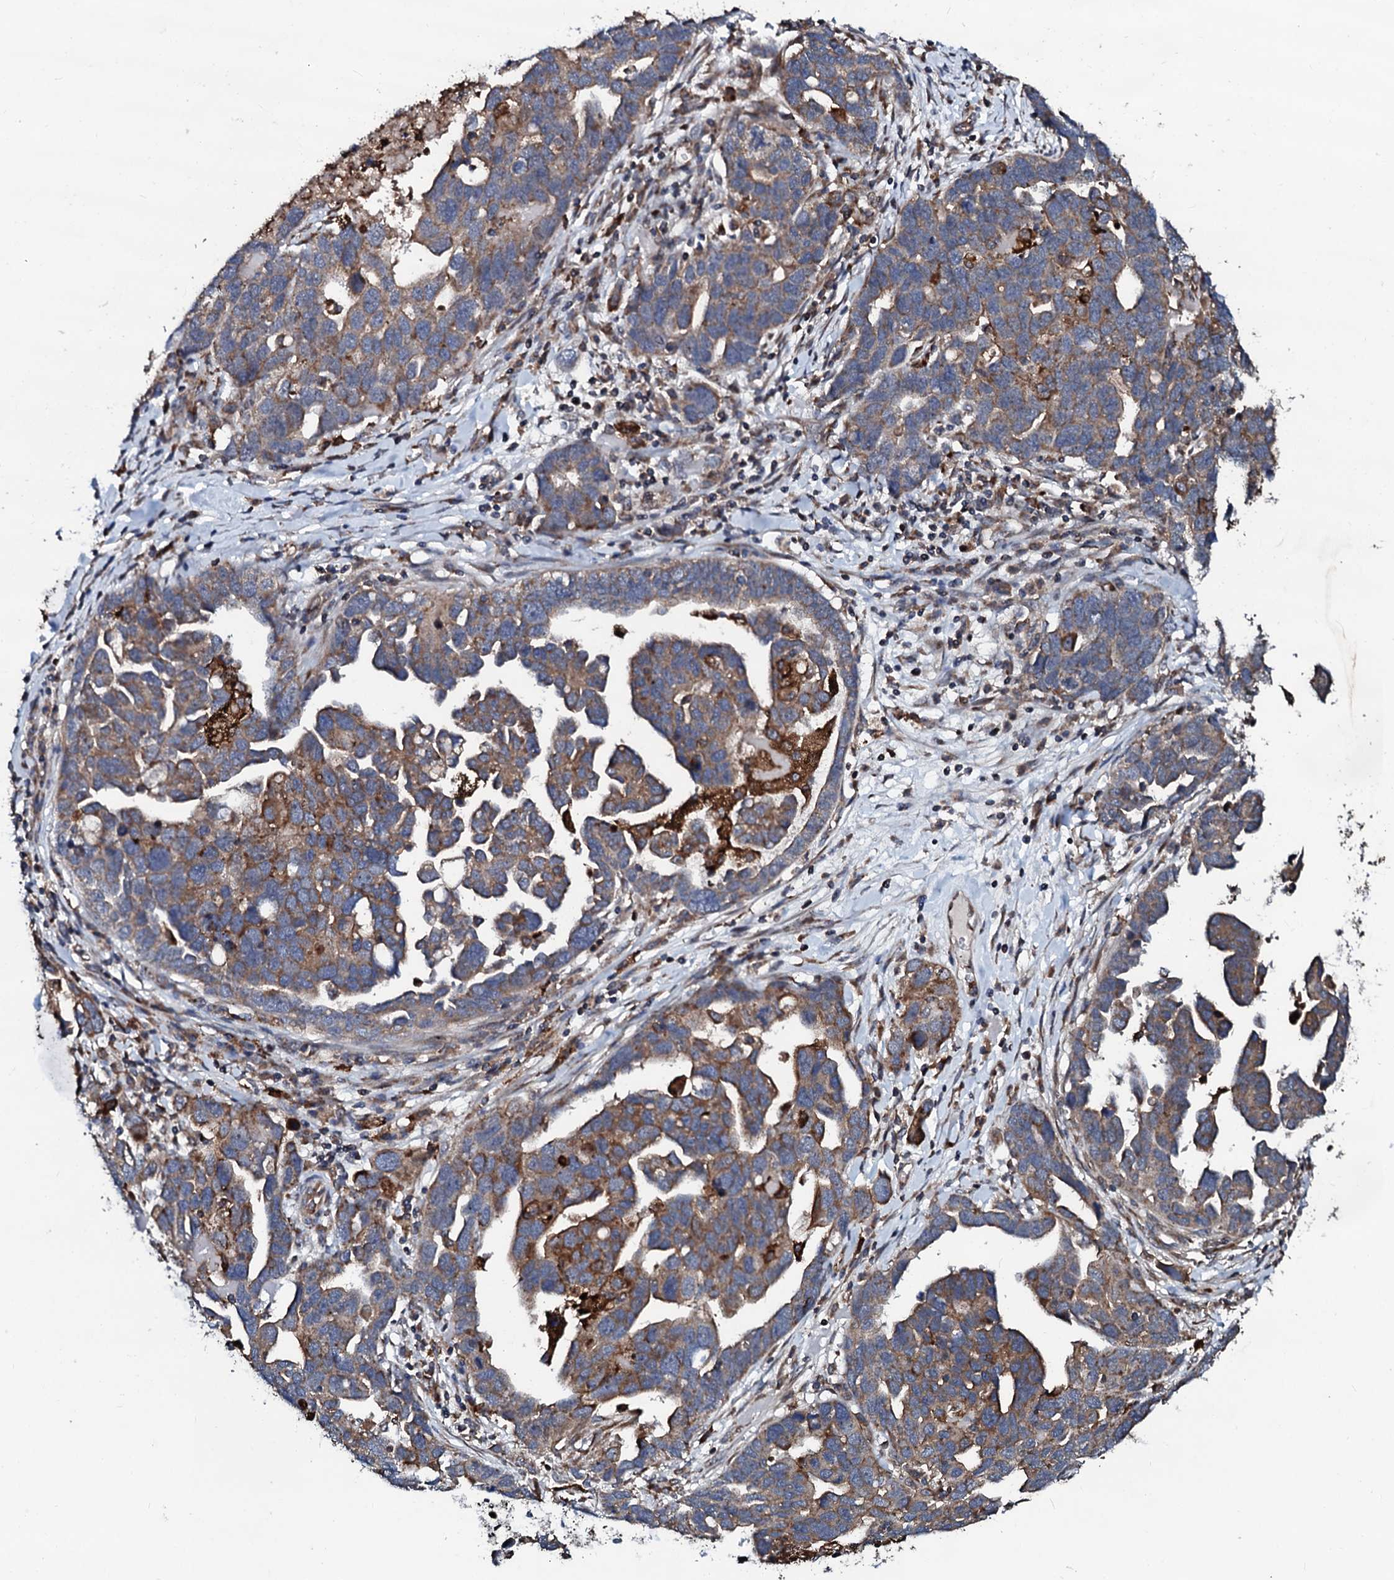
{"staining": {"intensity": "moderate", "quantity": ">75%", "location": "cytoplasmic/membranous"}, "tissue": "ovarian cancer", "cell_type": "Tumor cells", "image_type": "cancer", "snomed": [{"axis": "morphology", "description": "Cystadenocarcinoma, serous, NOS"}, {"axis": "topography", "description": "Ovary"}], "caption": "Immunohistochemical staining of human ovarian cancer (serous cystadenocarcinoma) shows medium levels of moderate cytoplasmic/membranous expression in about >75% of tumor cells.", "gene": "SDHAF2", "patient": {"sex": "female", "age": 54}}